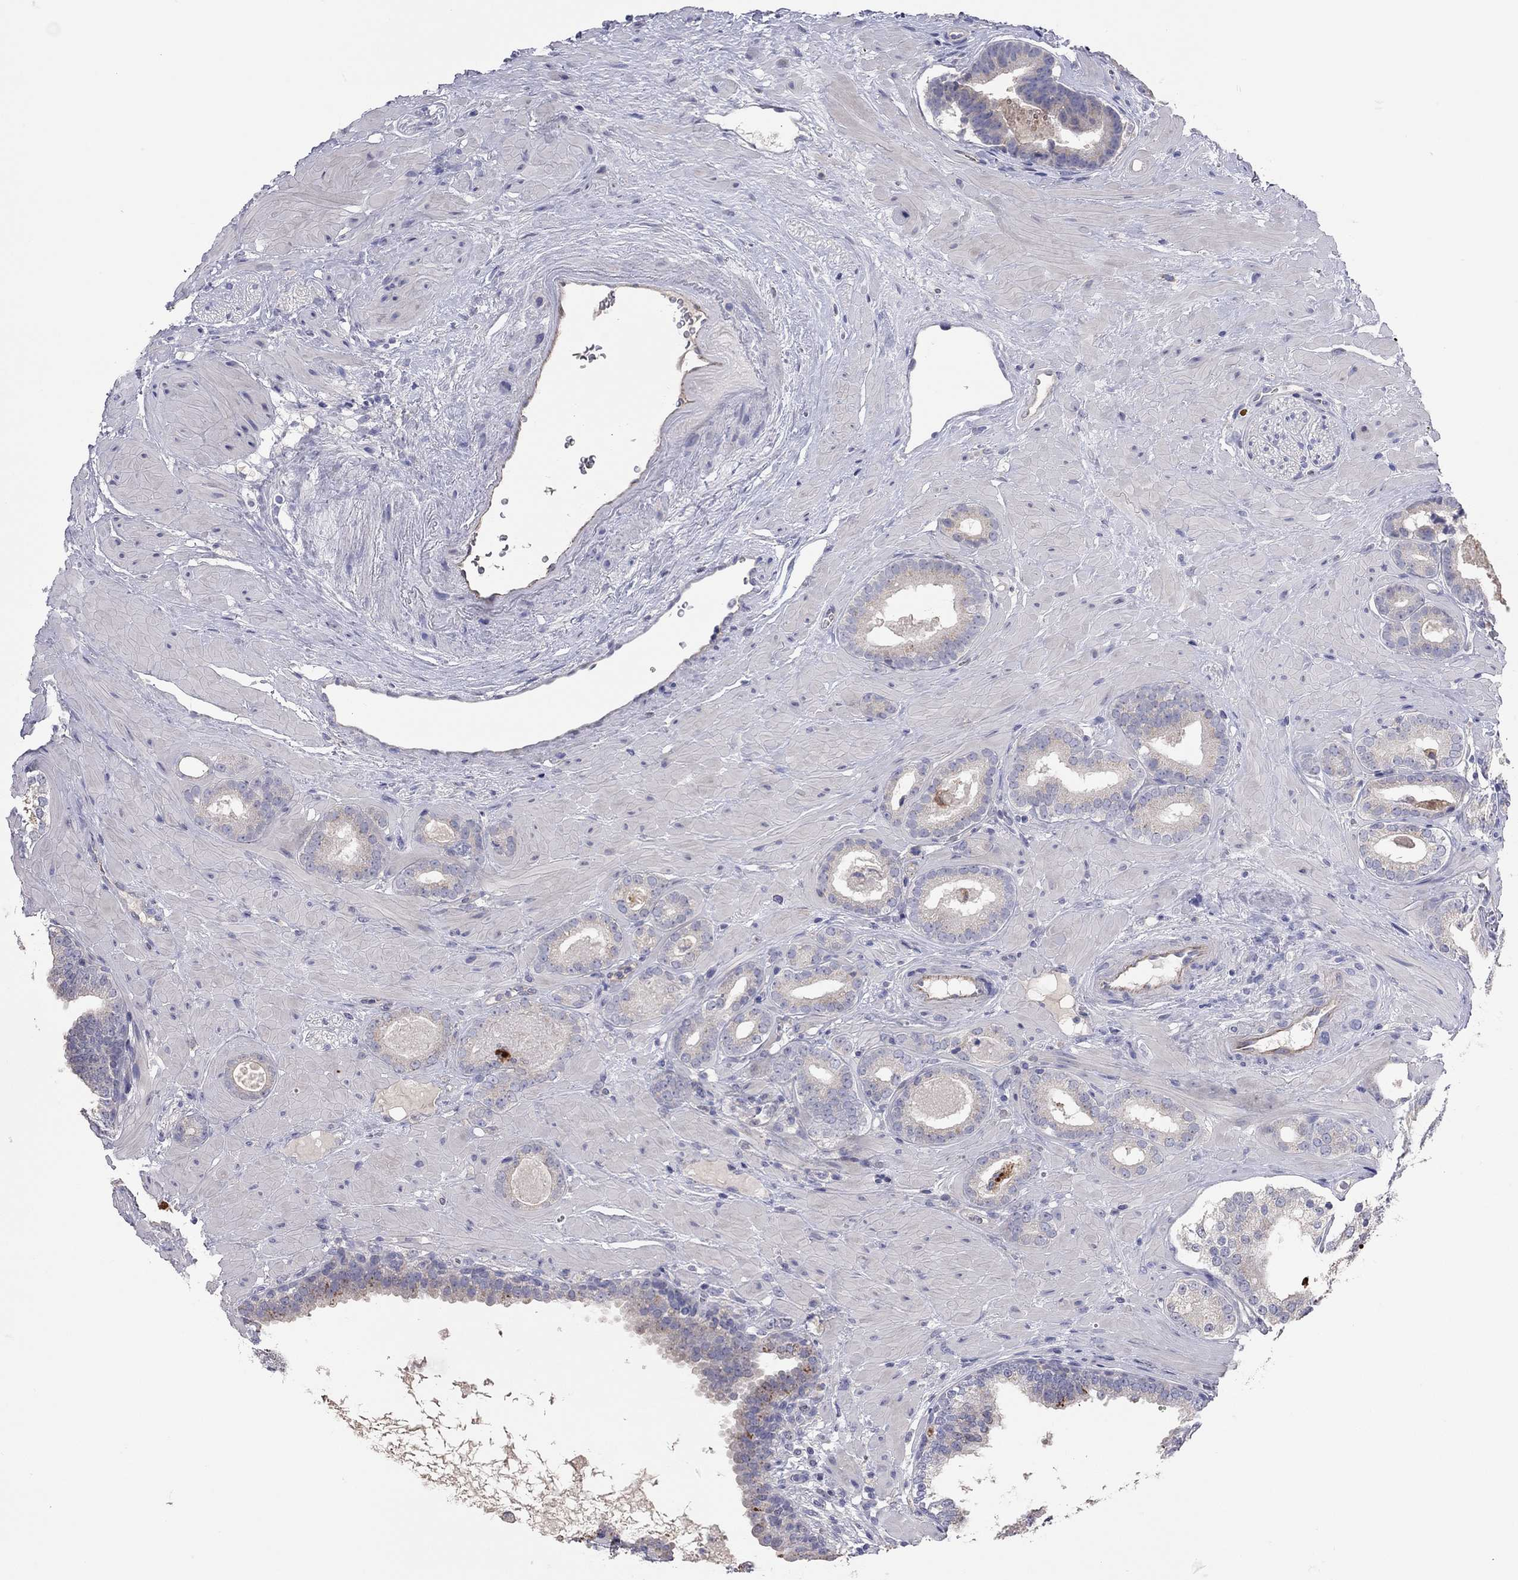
{"staining": {"intensity": "negative", "quantity": "none", "location": "none"}, "tissue": "prostate cancer", "cell_type": "Tumor cells", "image_type": "cancer", "snomed": [{"axis": "morphology", "description": "Adenocarcinoma, Low grade"}, {"axis": "topography", "description": "Prostate"}], "caption": "Immunohistochemistry (IHC) of human adenocarcinoma (low-grade) (prostate) reveals no expression in tumor cells.", "gene": "KCNB1", "patient": {"sex": "male", "age": 60}}